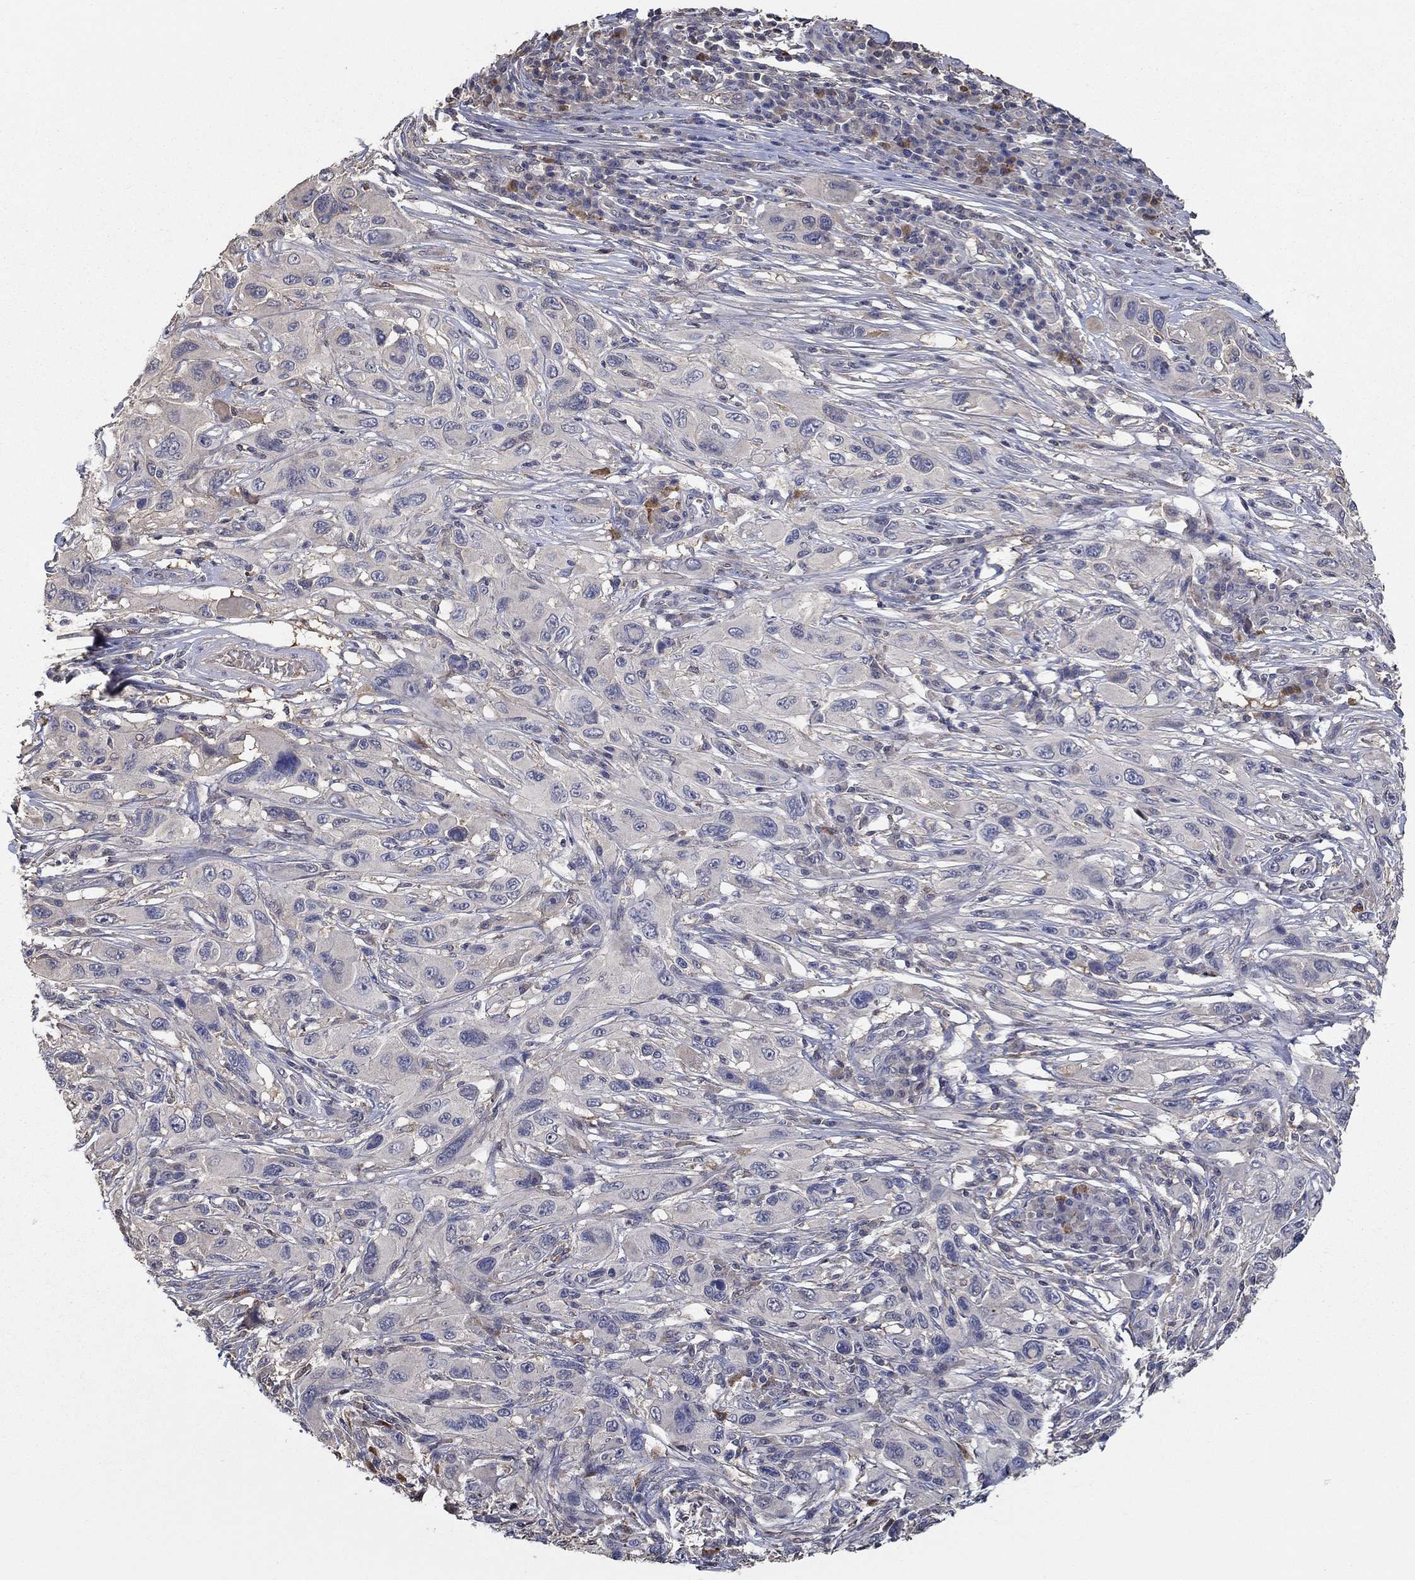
{"staining": {"intensity": "weak", "quantity": ">75%", "location": "cytoplasmic/membranous"}, "tissue": "melanoma", "cell_type": "Tumor cells", "image_type": "cancer", "snomed": [{"axis": "morphology", "description": "Malignant melanoma, NOS"}, {"axis": "topography", "description": "Skin"}], "caption": "Protein expression analysis of human melanoma reveals weak cytoplasmic/membranous staining in about >75% of tumor cells. Immunohistochemistry (ihc) stains the protein of interest in brown and the nuclei are stained blue.", "gene": "IL10", "patient": {"sex": "male", "age": 53}}